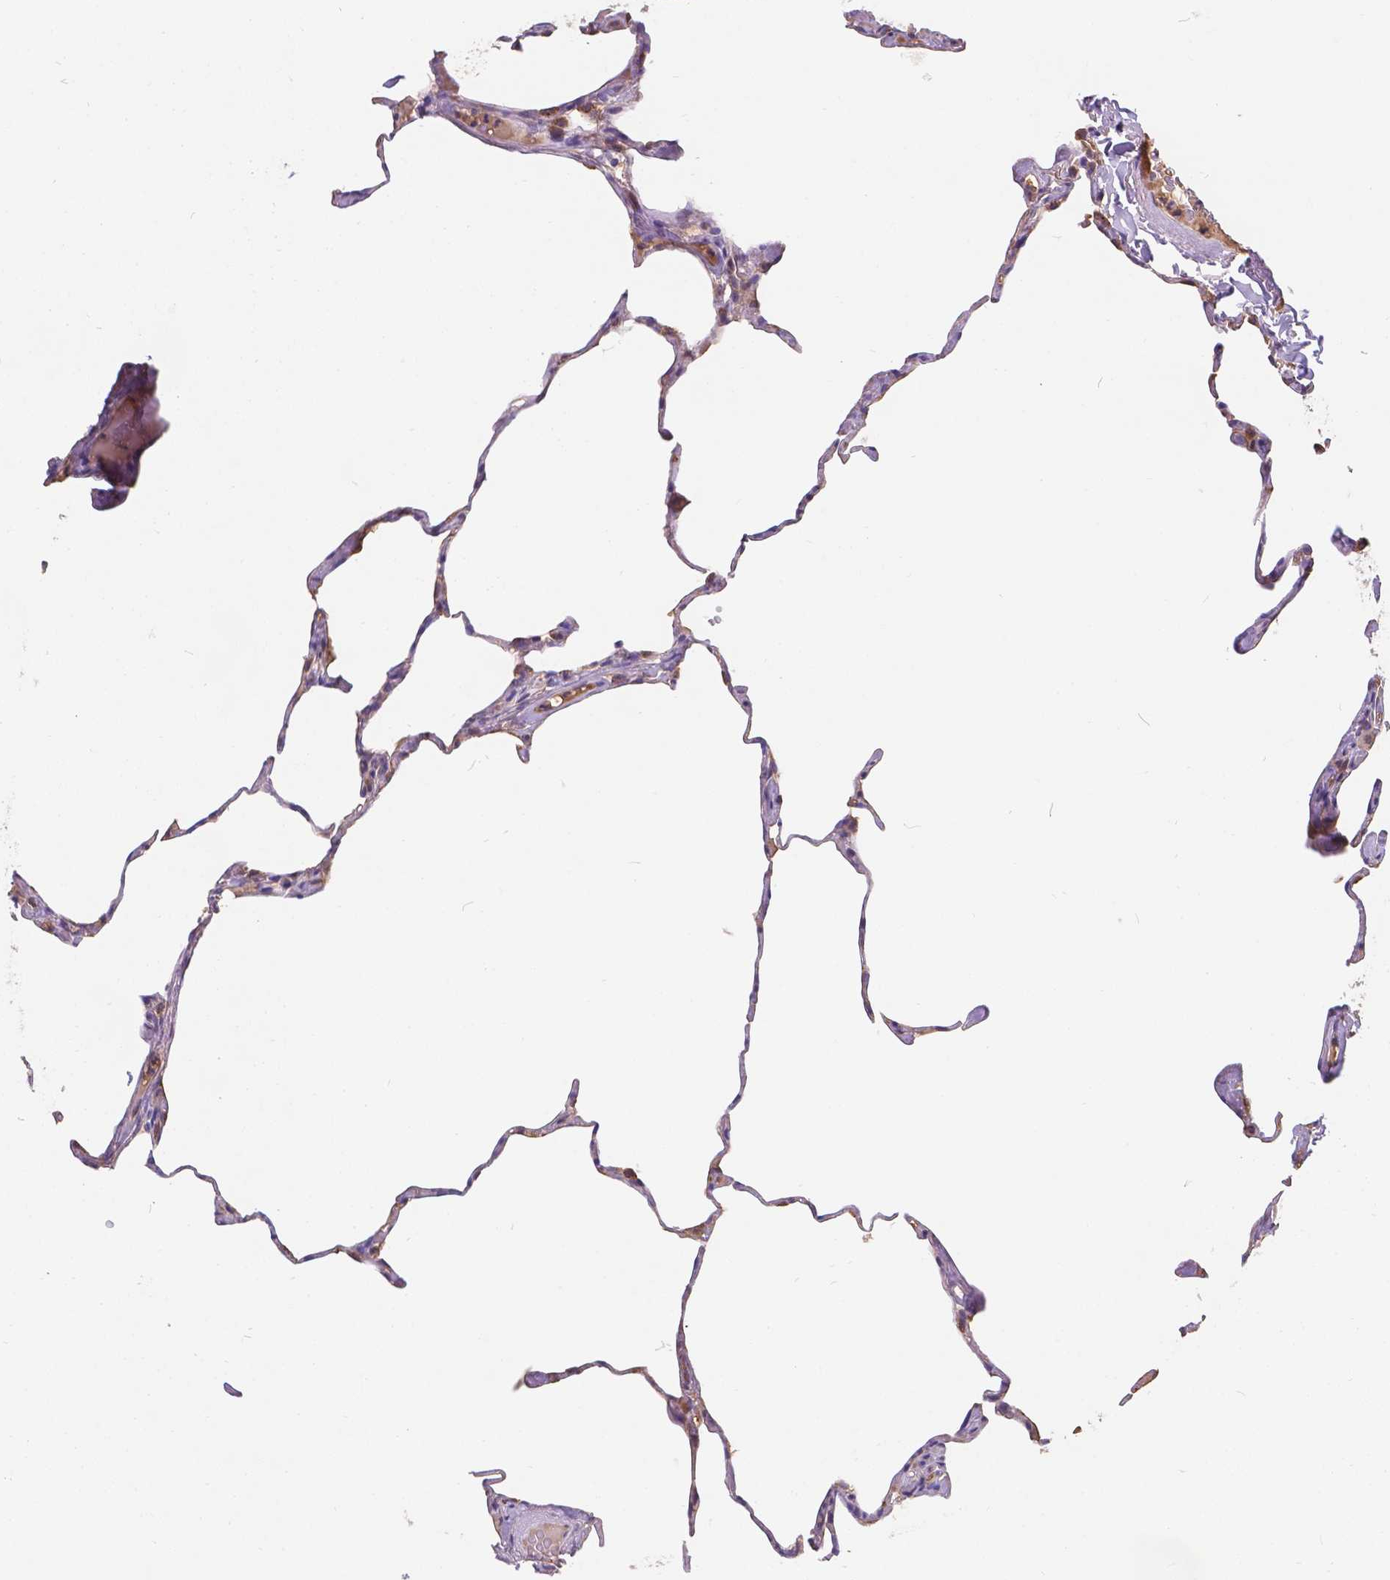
{"staining": {"intensity": "moderate", "quantity": ">75%", "location": "cytoplasmic/membranous"}, "tissue": "lung", "cell_type": "Alveolar cells", "image_type": "normal", "snomed": [{"axis": "morphology", "description": "Normal tissue, NOS"}, {"axis": "topography", "description": "Lung"}], "caption": "Lung stained for a protein (brown) displays moderate cytoplasmic/membranous positive positivity in approximately >75% of alveolar cells.", "gene": "CDK10", "patient": {"sex": "male", "age": 65}}